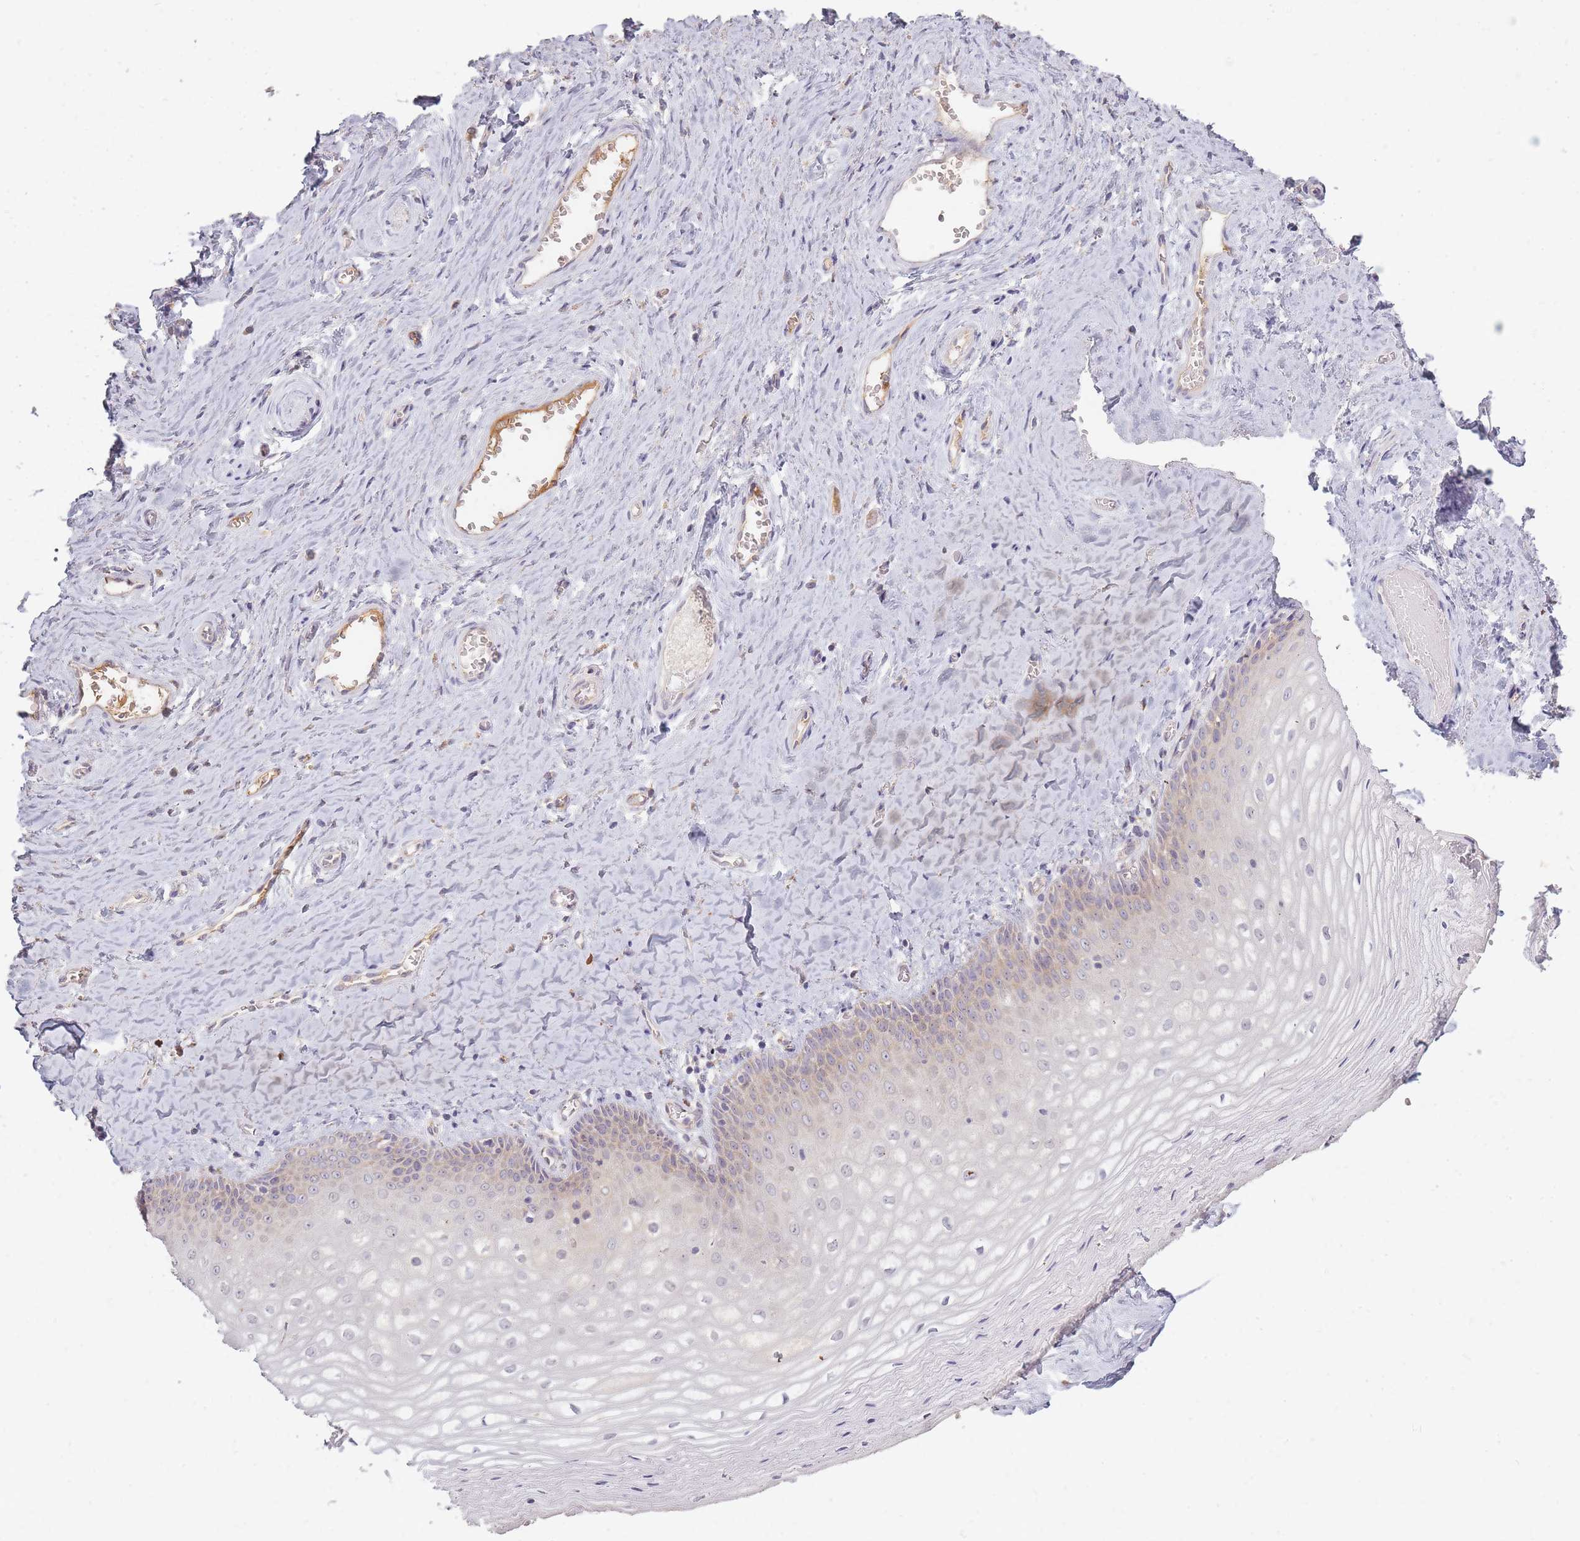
{"staining": {"intensity": "negative", "quantity": "none", "location": "none"}, "tissue": "vagina", "cell_type": "Squamous epithelial cells", "image_type": "normal", "snomed": [{"axis": "morphology", "description": "Normal tissue, NOS"}, {"axis": "topography", "description": "Vagina"}], "caption": "A high-resolution photomicrograph shows immunohistochemistry staining of unremarkable vagina, which shows no significant expression in squamous epithelial cells. The staining is performed using DAB (3,3'-diaminobenzidine) brown chromogen with nuclei counter-stained in using hematoxylin.", "gene": "SMIM14", "patient": {"sex": "female", "age": 65}}